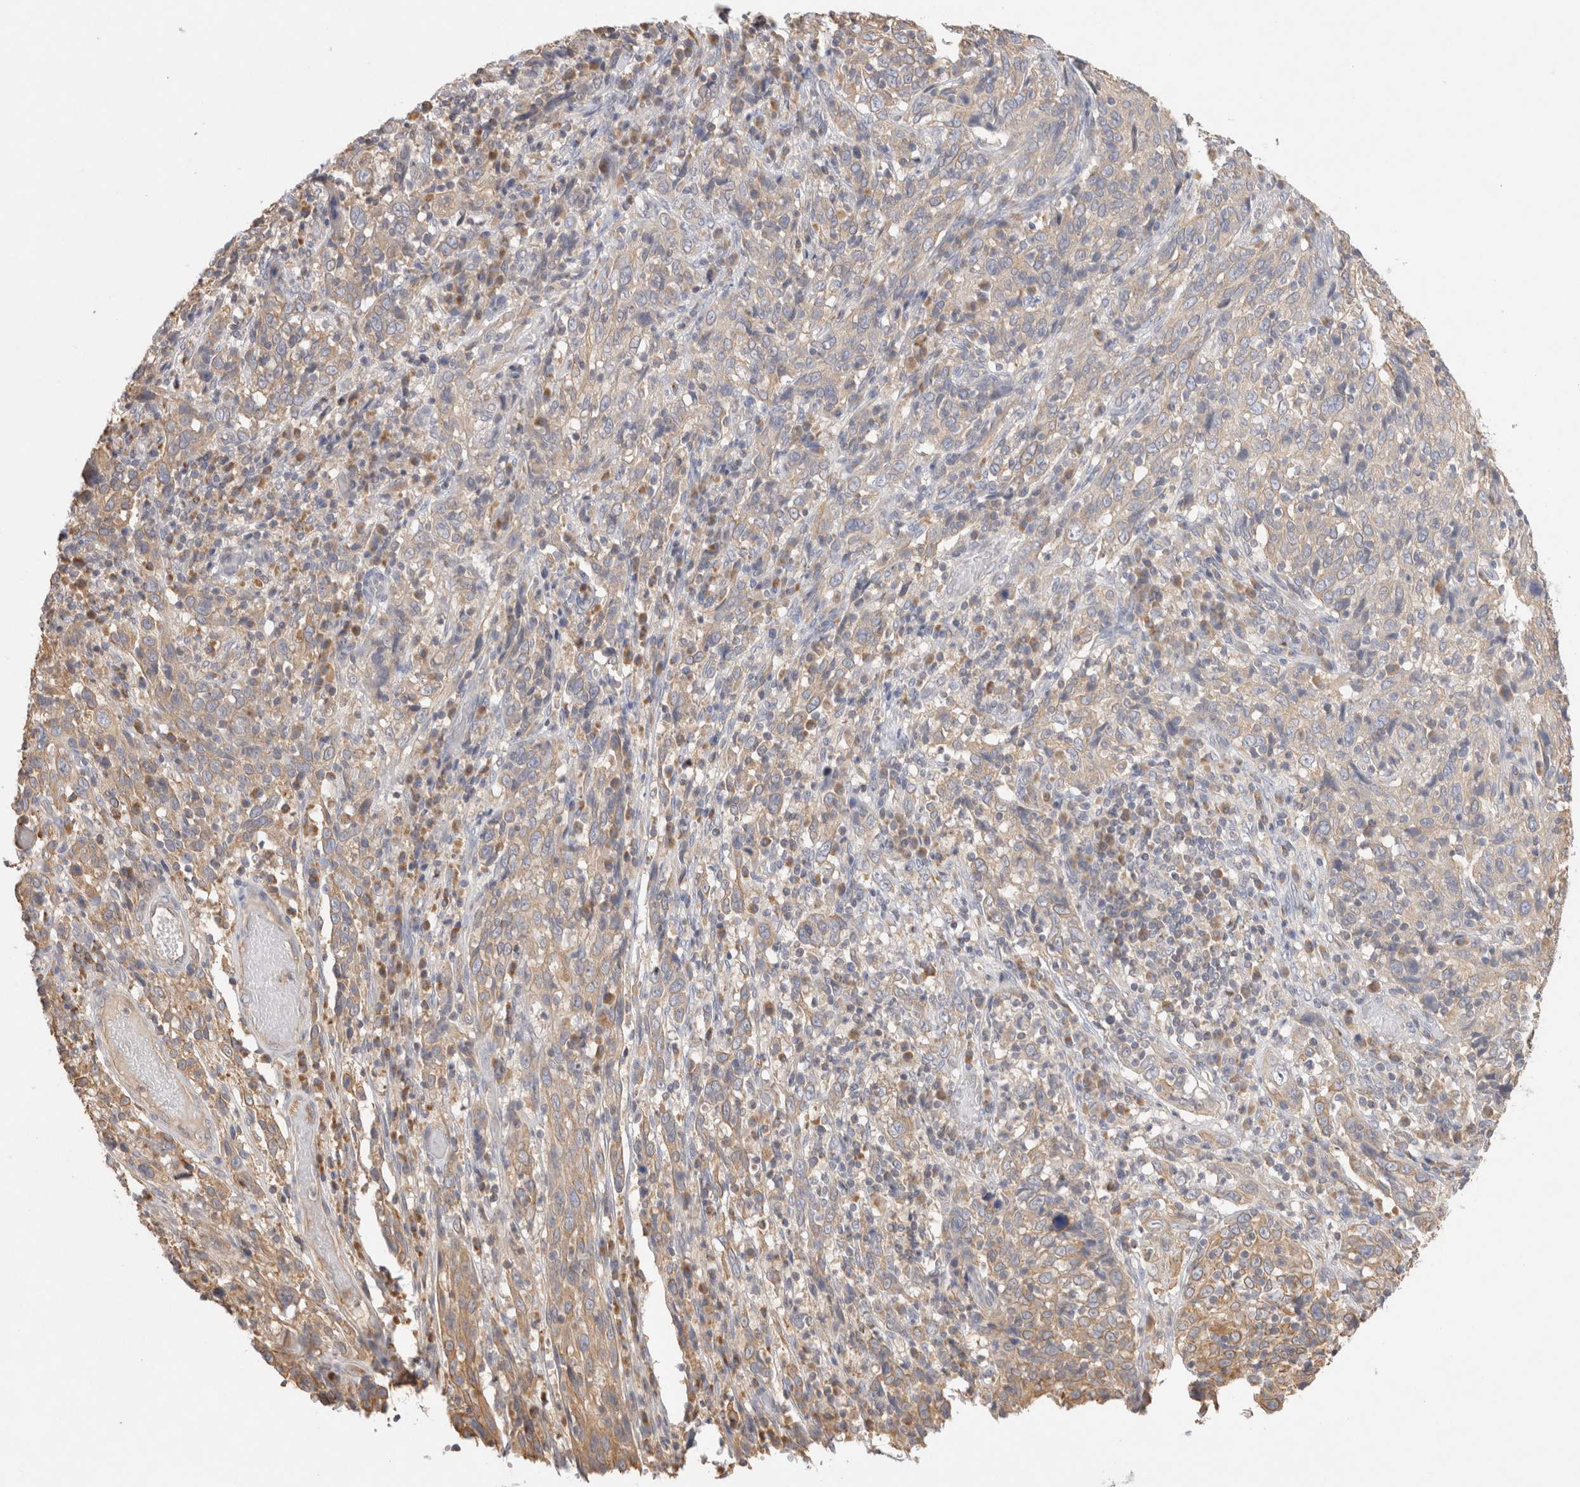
{"staining": {"intensity": "weak", "quantity": "25%-75%", "location": "cytoplasmic/membranous"}, "tissue": "cervical cancer", "cell_type": "Tumor cells", "image_type": "cancer", "snomed": [{"axis": "morphology", "description": "Squamous cell carcinoma, NOS"}, {"axis": "topography", "description": "Cervix"}], "caption": "Immunohistochemistry (DAB) staining of human squamous cell carcinoma (cervical) exhibits weak cytoplasmic/membranous protein expression in approximately 25%-75% of tumor cells. (IHC, brightfield microscopy, high magnification).", "gene": "GAS1", "patient": {"sex": "female", "age": 46}}